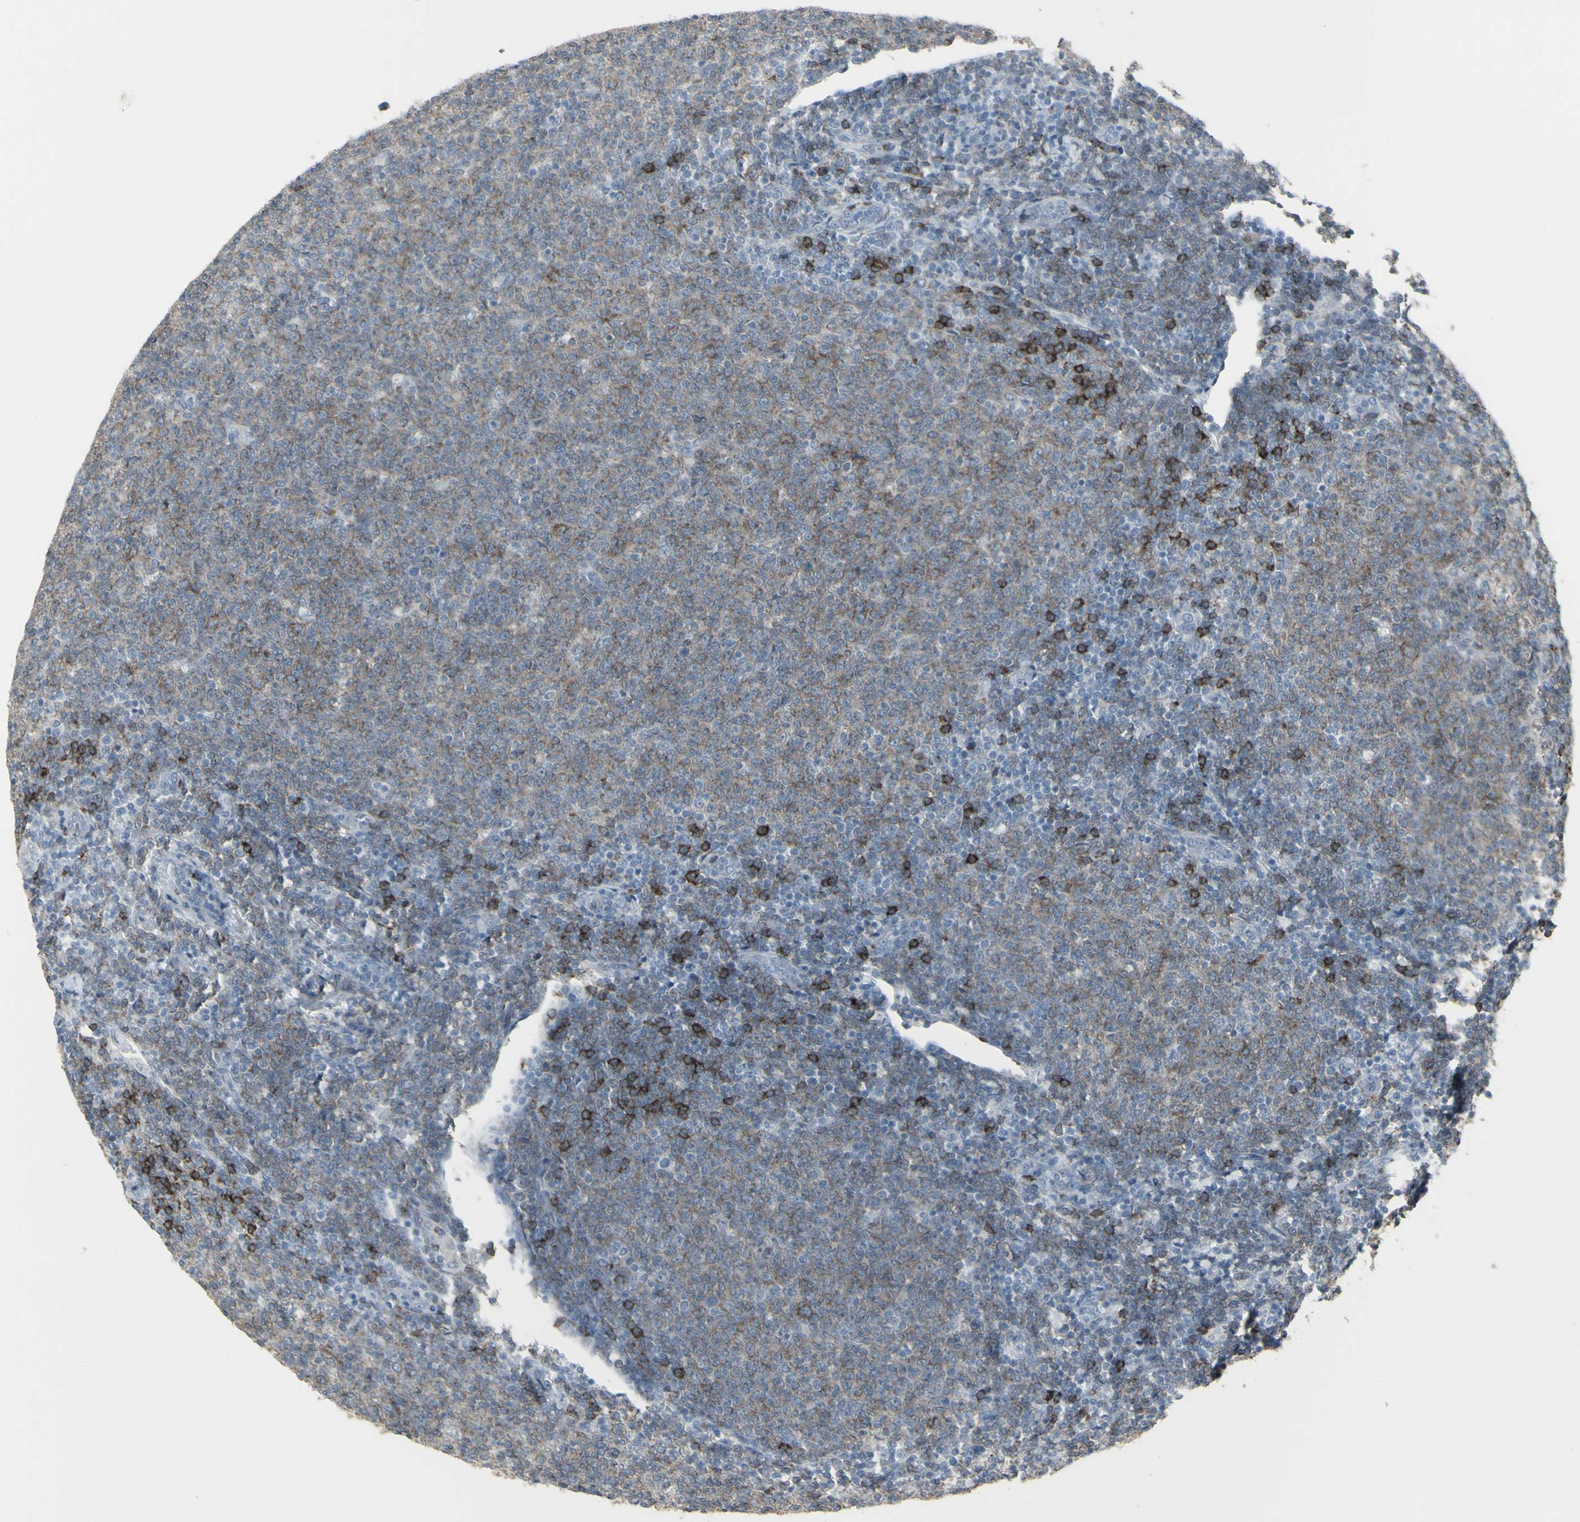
{"staining": {"intensity": "moderate", "quantity": ">75%", "location": "cytoplasmic/membranous"}, "tissue": "lymphoma", "cell_type": "Tumor cells", "image_type": "cancer", "snomed": [{"axis": "morphology", "description": "Malignant lymphoma, non-Hodgkin's type, Low grade"}, {"axis": "topography", "description": "Lymph node"}], "caption": "IHC (DAB) staining of human lymphoma exhibits moderate cytoplasmic/membranous protein positivity in about >75% of tumor cells.", "gene": "CD79B", "patient": {"sex": "male", "age": 66}}